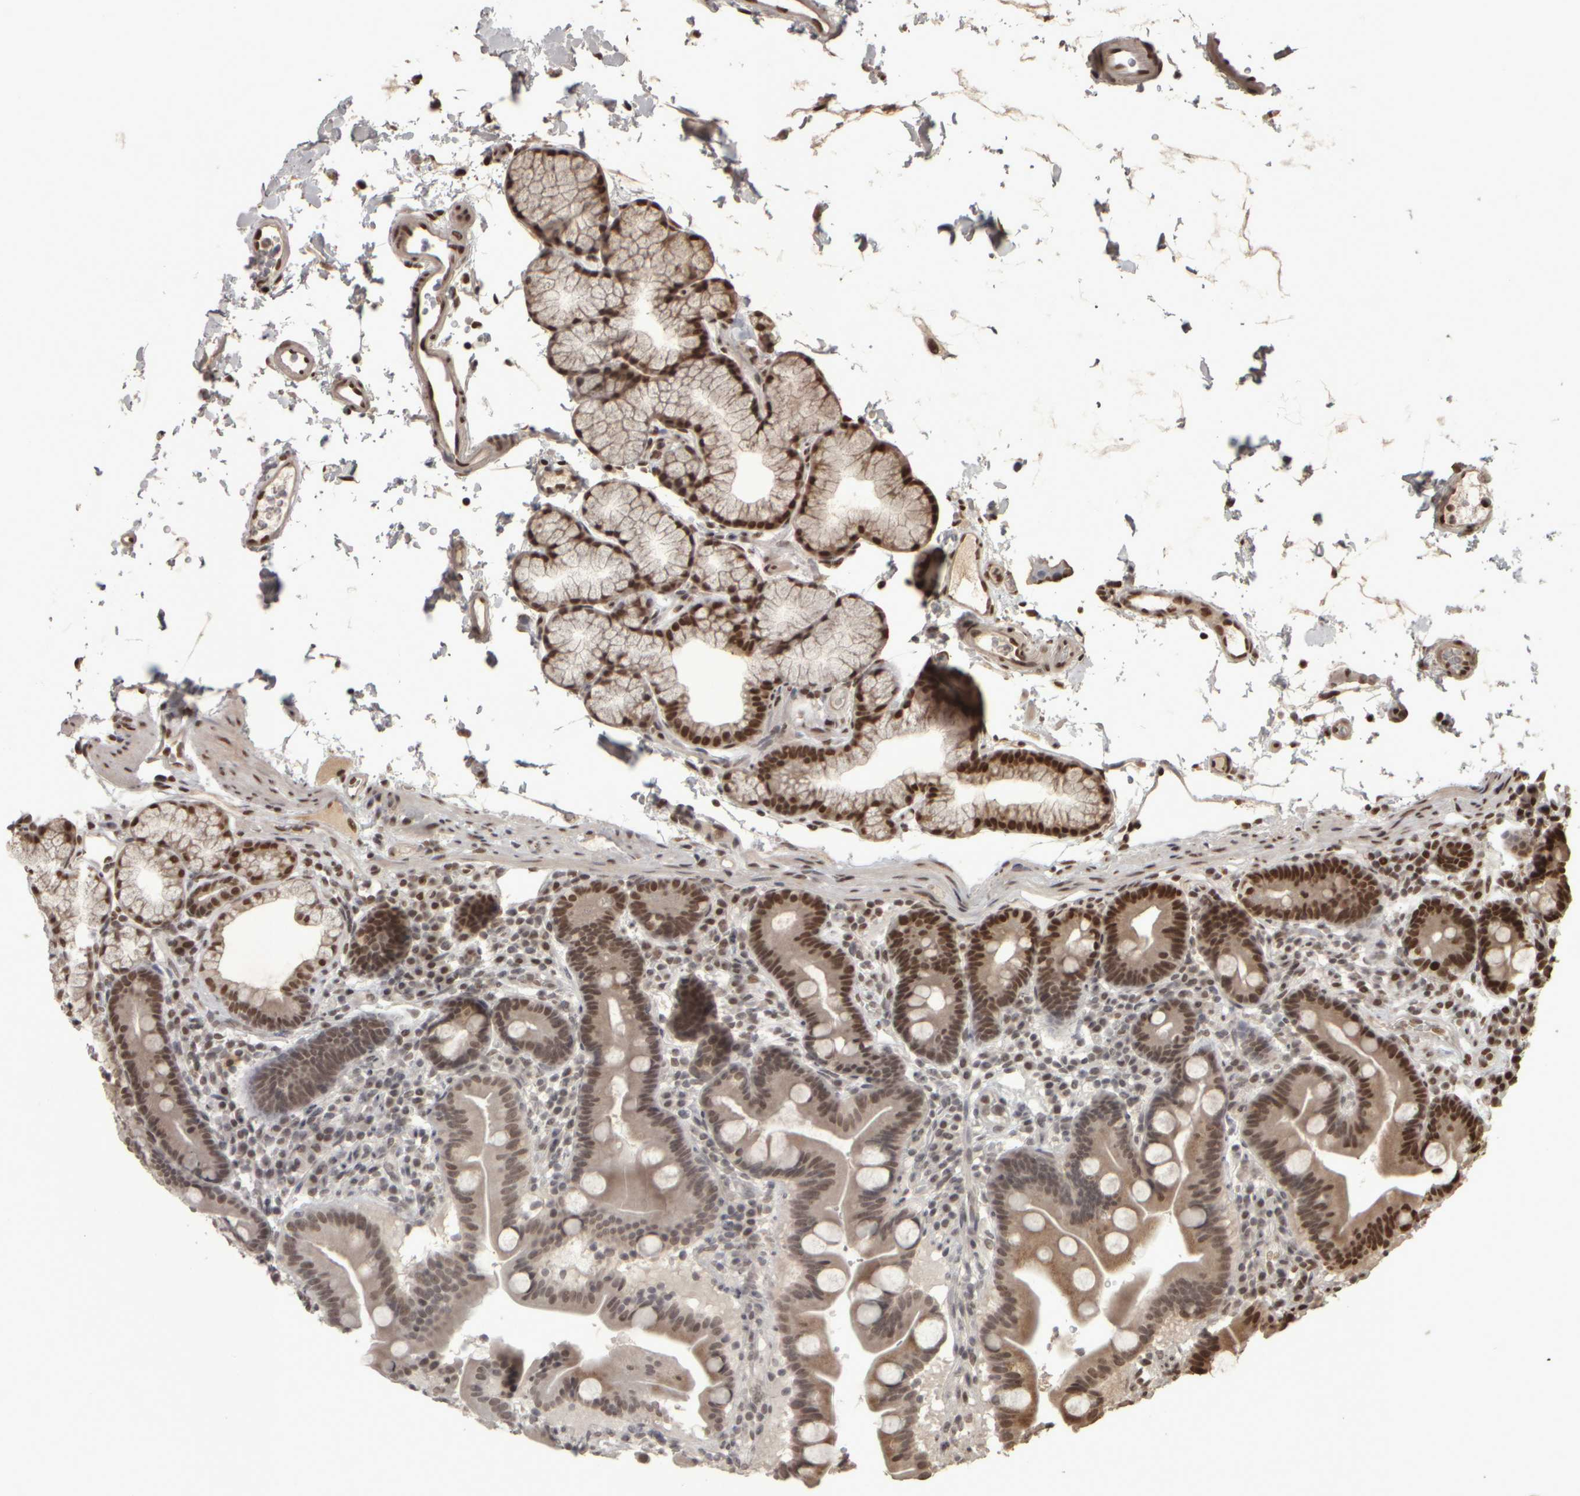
{"staining": {"intensity": "strong", "quantity": ">75%", "location": "nuclear"}, "tissue": "duodenum", "cell_type": "Glandular cells", "image_type": "normal", "snomed": [{"axis": "morphology", "description": "Normal tissue, NOS"}, {"axis": "topography", "description": "Duodenum"}], "caption": "Normal duodenum demonstrates strong nuclear expression in about >75% of glandular cells.", "gene": "ZFHX4", "patient": {"sex": "male", "age": 54}}